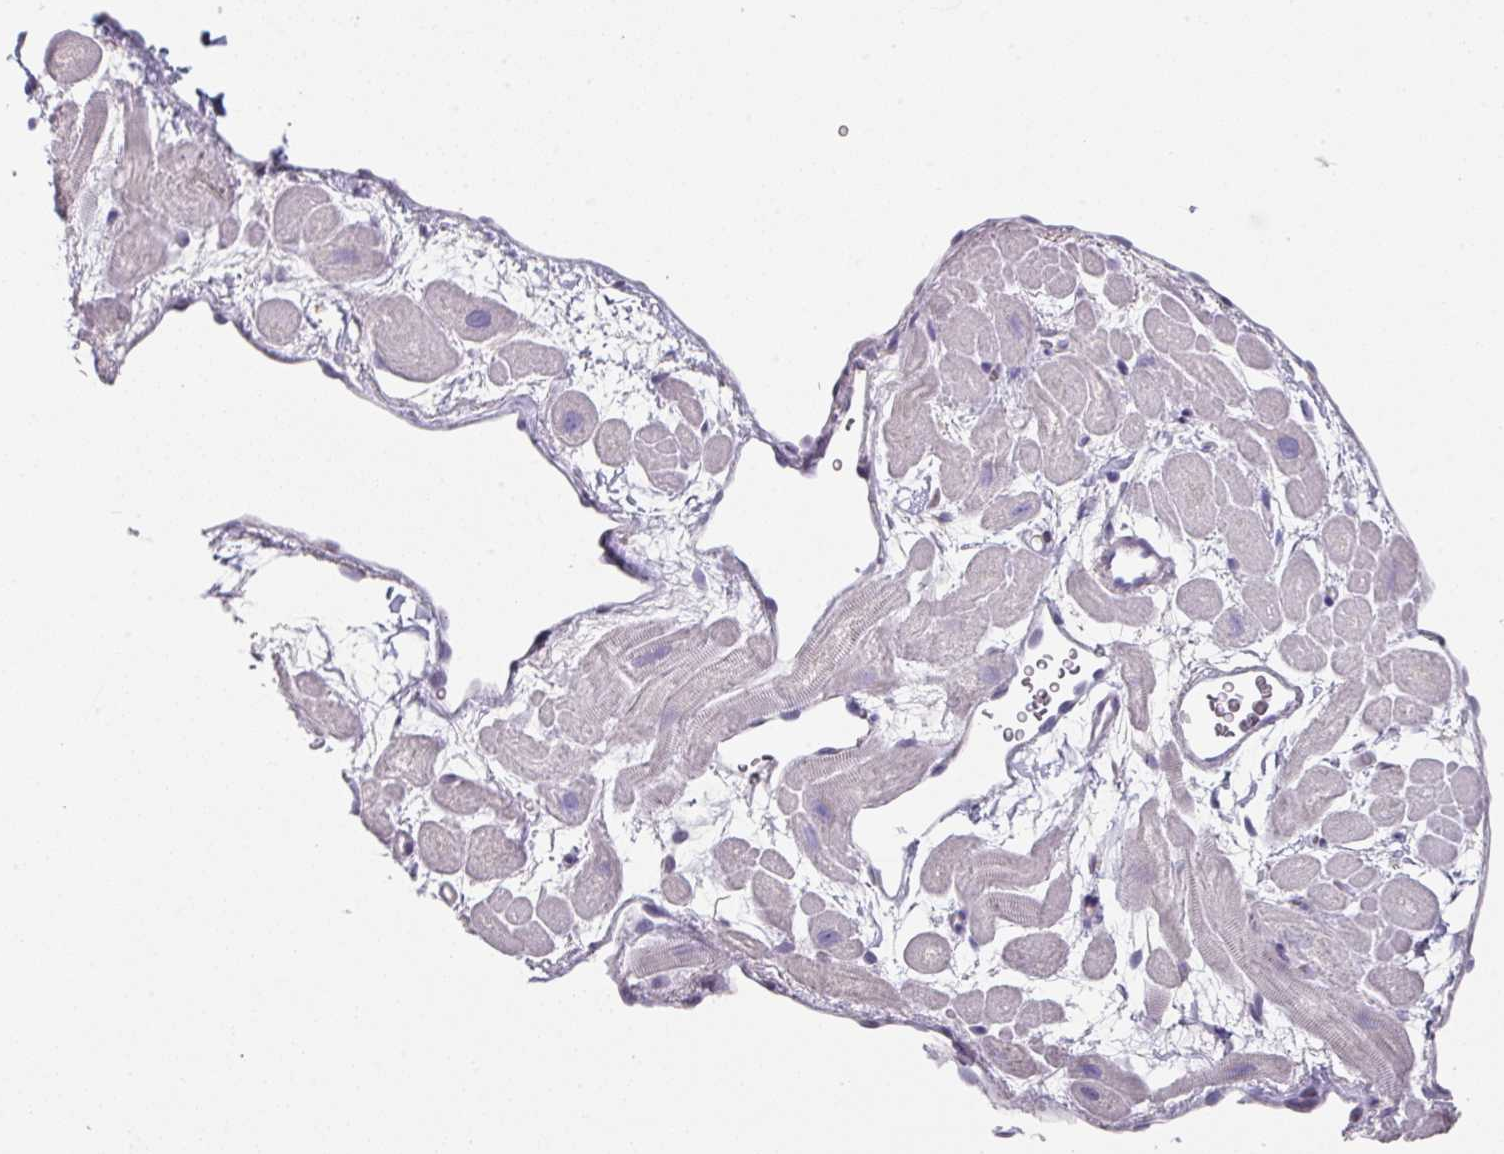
{"staining": {"intensity": "negative", "quantity": "none", "location": "none"}, "tissue": "heart muscle", "cell_type": "Cardiomyocytes", "image_type": "normal", "snomed": [{"axis": "morphology", "description": "Normal tissue, NOS"}, {"axis": "topography", "description": "Heart"}], "caption": "The micrograph shows no staining of cardiomyocytes in normal heart muscle. The staining was performed using DAB to visualize the protein expression in brown, while the nuclei were stained in blue with hematoxylin (Magnification: 20x).", "gene": "DEFB115", "patient": {"sex": "male", "age": 49}}